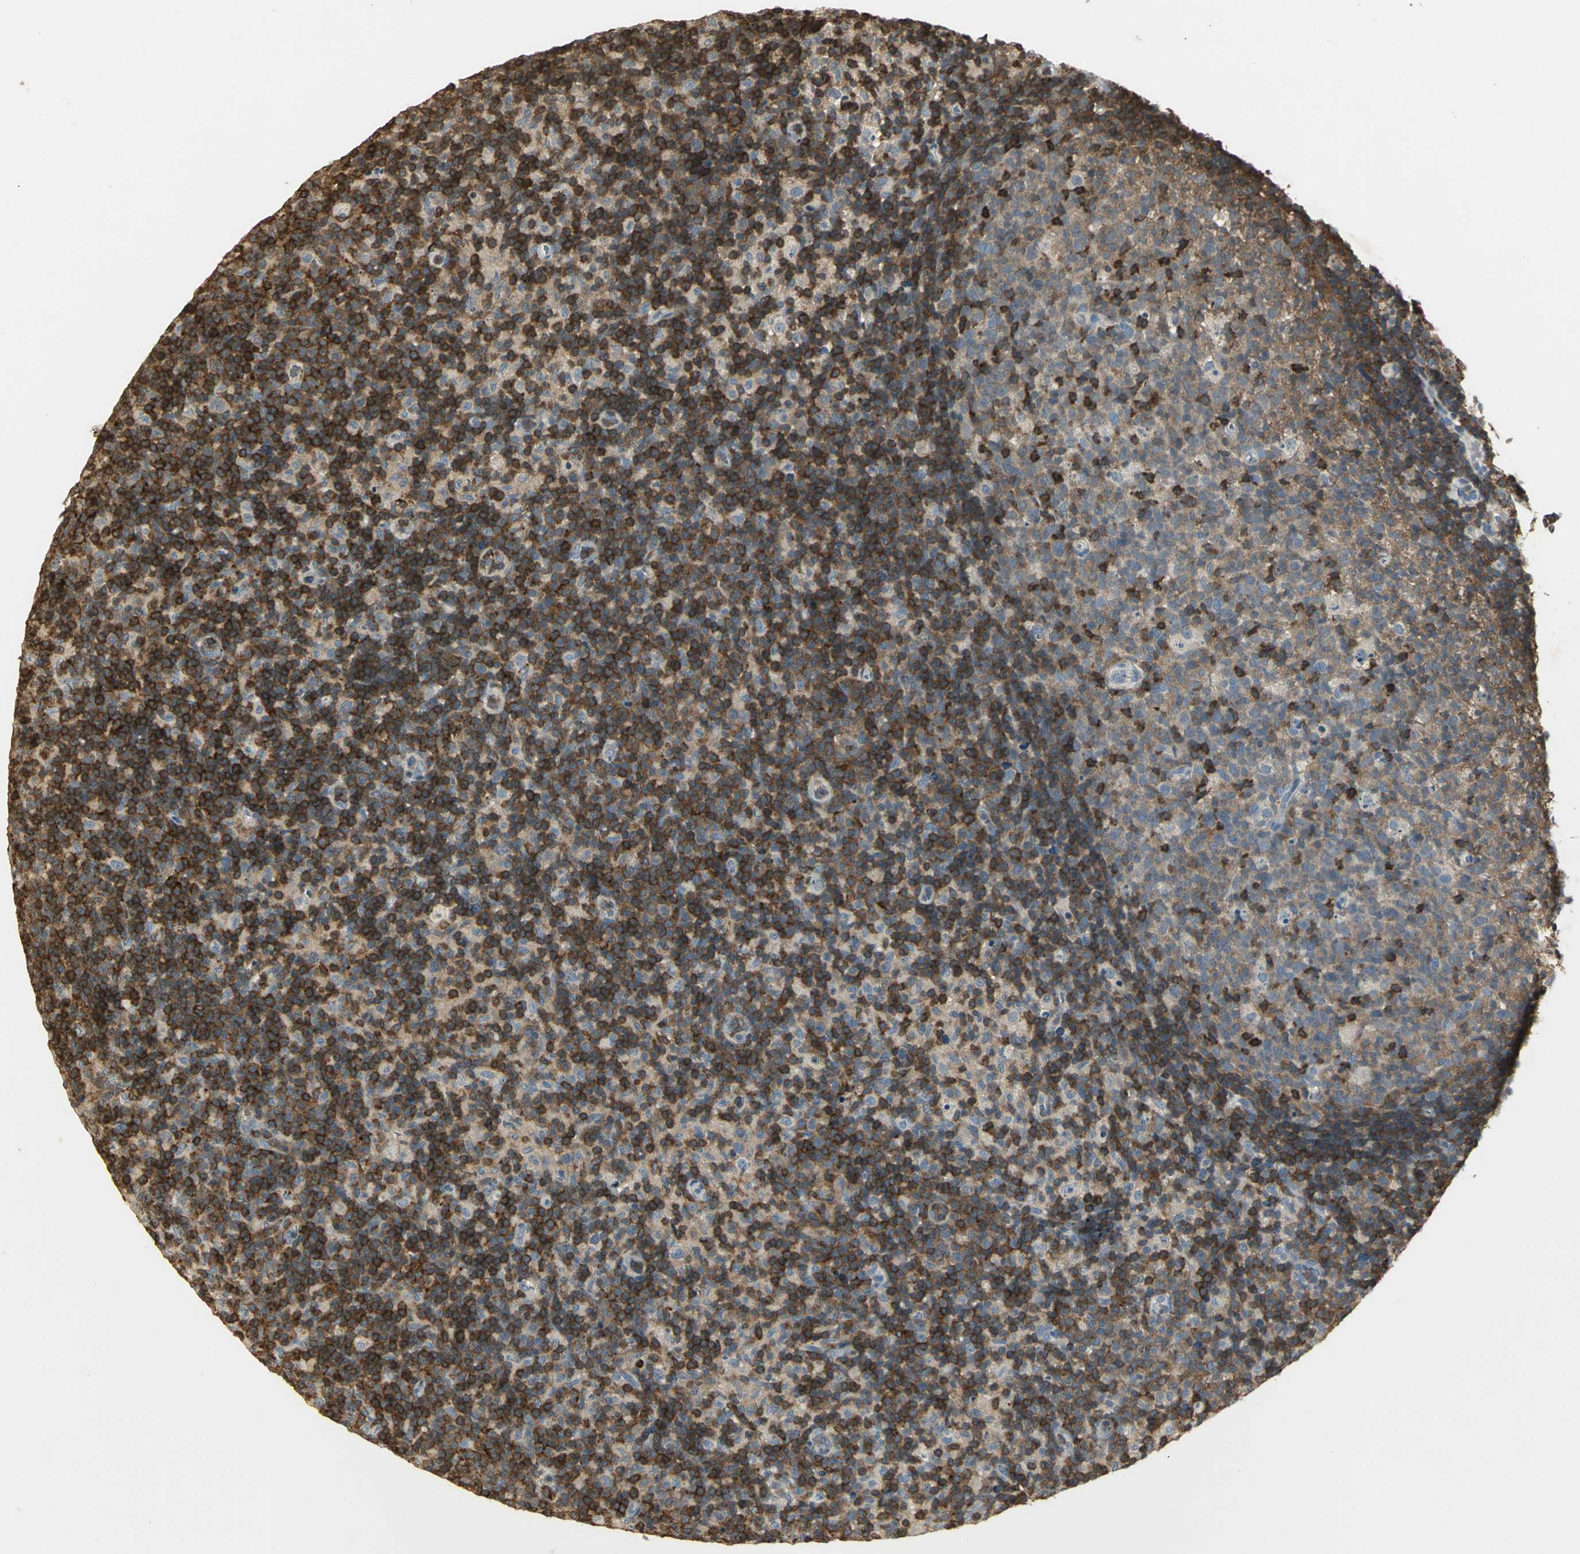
{"staining": {"intensity": "weak", "quantity": "25%-75%", "location": "cytoplasmic/membranous"}, "tissue": "lymph node", "cell_type": "Germinal center cells", "image_type": "normal", "snomed": [{"axis": "morphology", "description": "Normal tissue, NOS"}, {"axis": "morphology", "description": "Inflammation, NOS"}, {"axis": "topography", "description": "Lymph node"}], "caption": "Normal lymph node shows weak cytoplasmic/membranous staining in about 25%-75% of germinal center cells The protein is shown in brown color, while the nuclei are stained blue..", "gene": "IL16", "patient": {"sex": "male", "age": 55}}